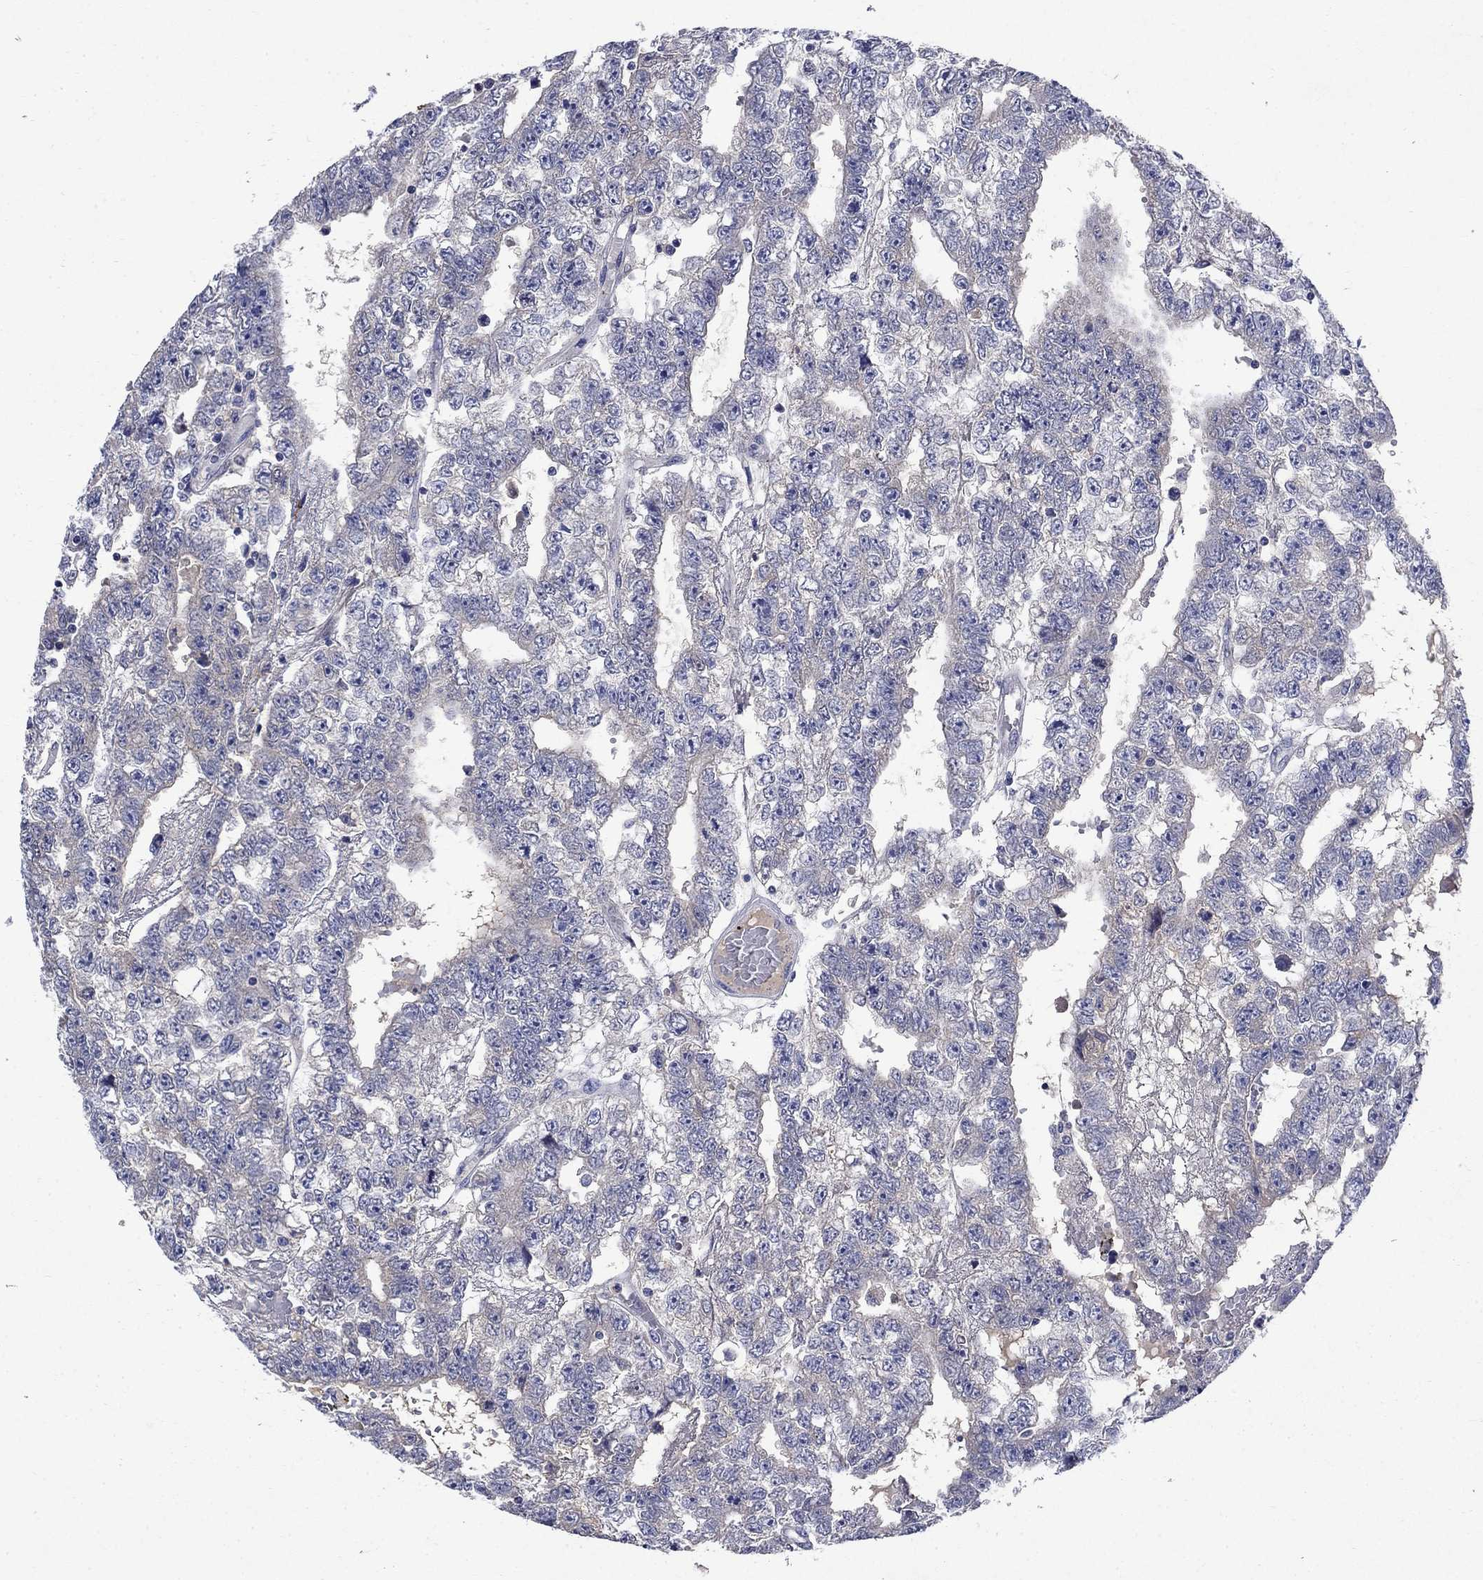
{"staining": {"intensity": "negative", "quantity": "none", "location": "none"}, "tissue": "testis cancer", "cell_type": "Tumor cells", "image_type": "cancer", "snomed": [{"axis": "morphology", "description": "Carcinoma, Embryonal, NOS"}, {"axis": "topography", "description": "Testis"}], "caption": "Tumor cells show no significant positivity in testis cancer.", "gene": "STAB2", "patient": {"sex": "male", "age": 25}}